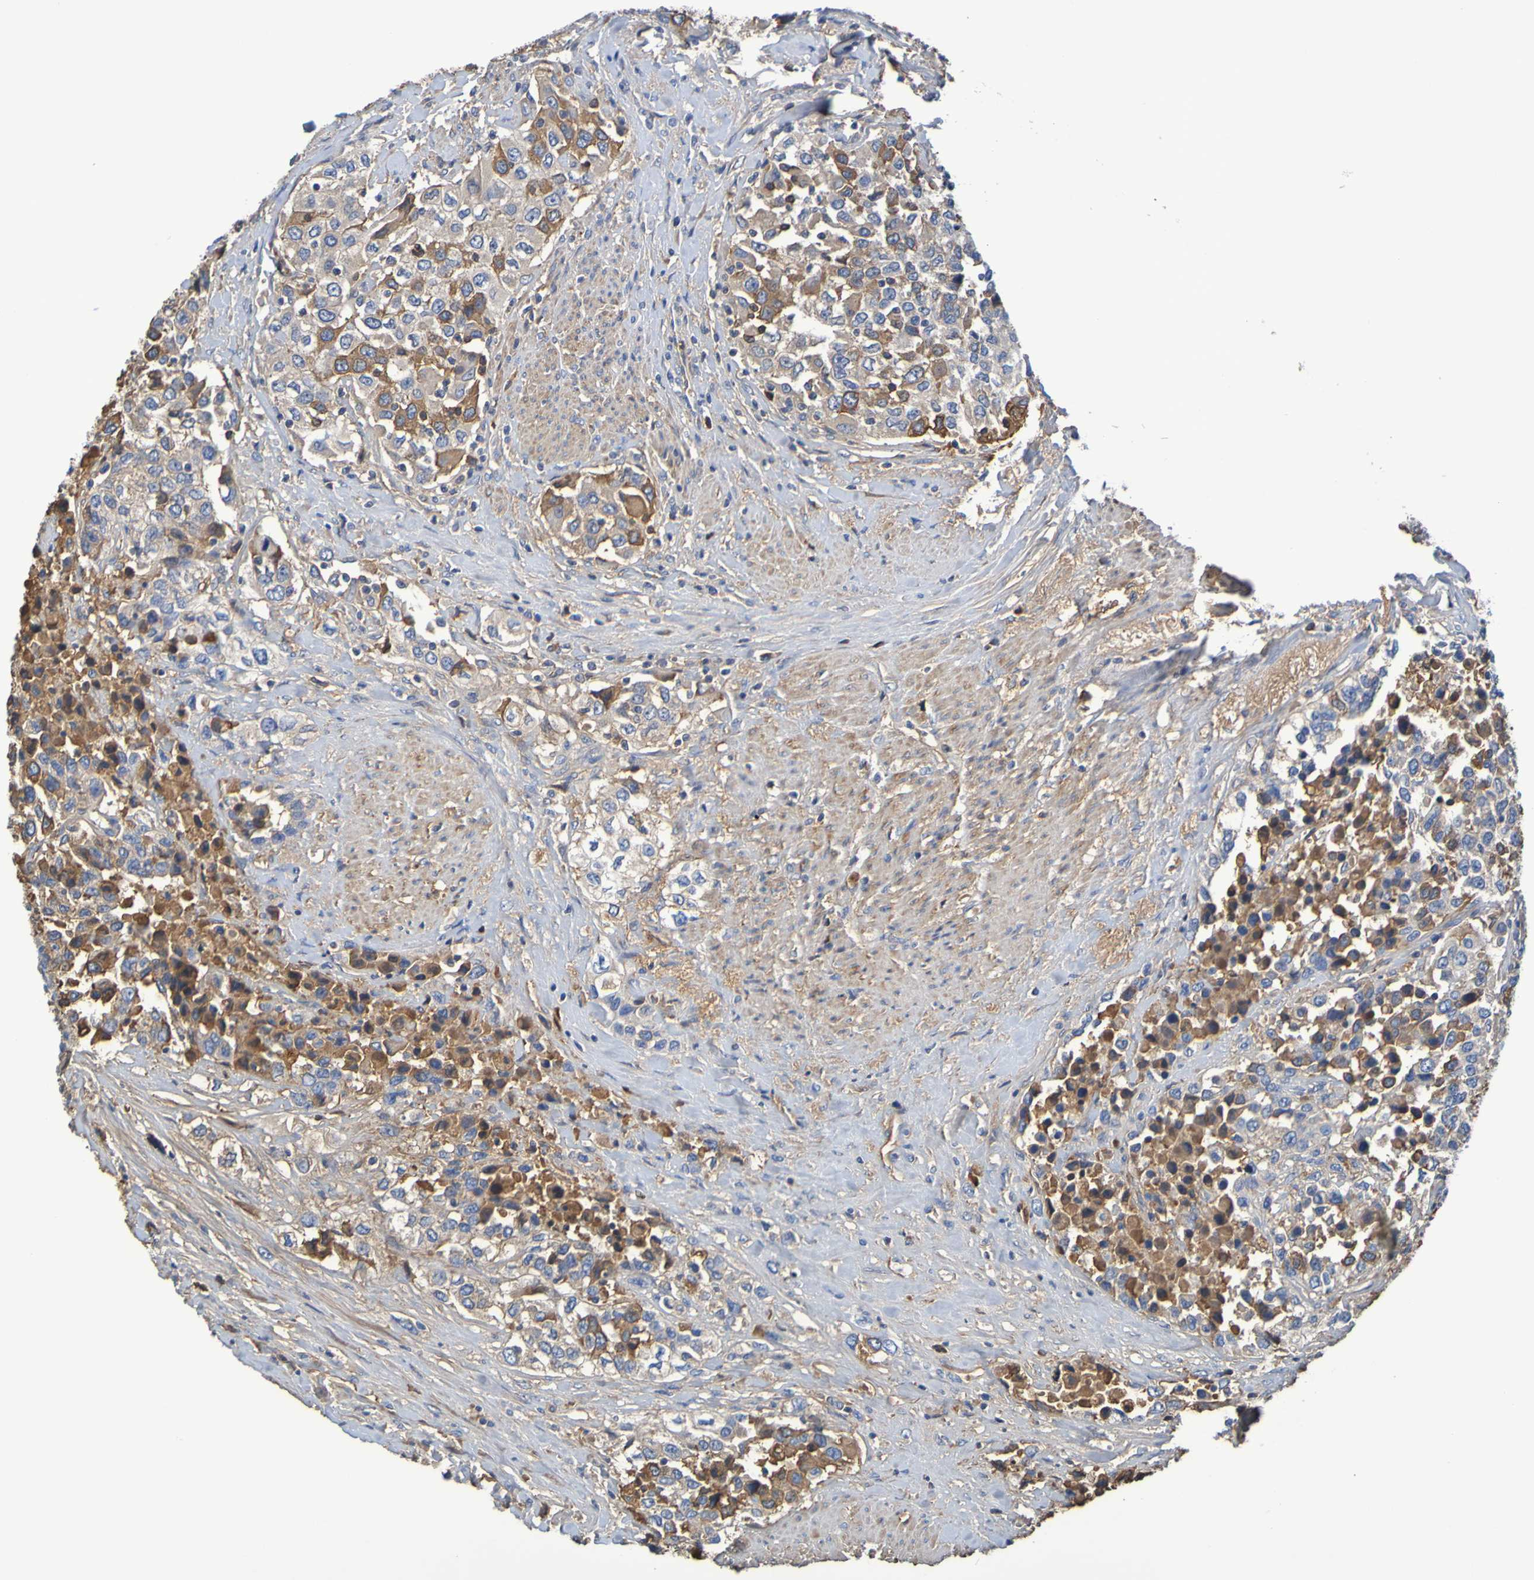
{"staining": {"intensity": "moderate", "quantity": "25%-75%", "location": "cytoplasmic/membranous"}, "tissue": "urothelial cancer", "cell_type": "Tumor cells", "image_type": "cancer", "snomed": [{"axis": "morphology", "description": "Urothelial carcinoma, High grade"}, {"axis": "topography", "description": "Urinary bladder"}], "caption": "IHC (DAB (3,3'-diaminobenzidine)) staining of urothelial cancer exhibits moderate cytoplasmic/membranous protein expression in about 25%-75% of tumor cells.", "gene": "GAB3", "patient": {"sex": "female", "age": 80}}